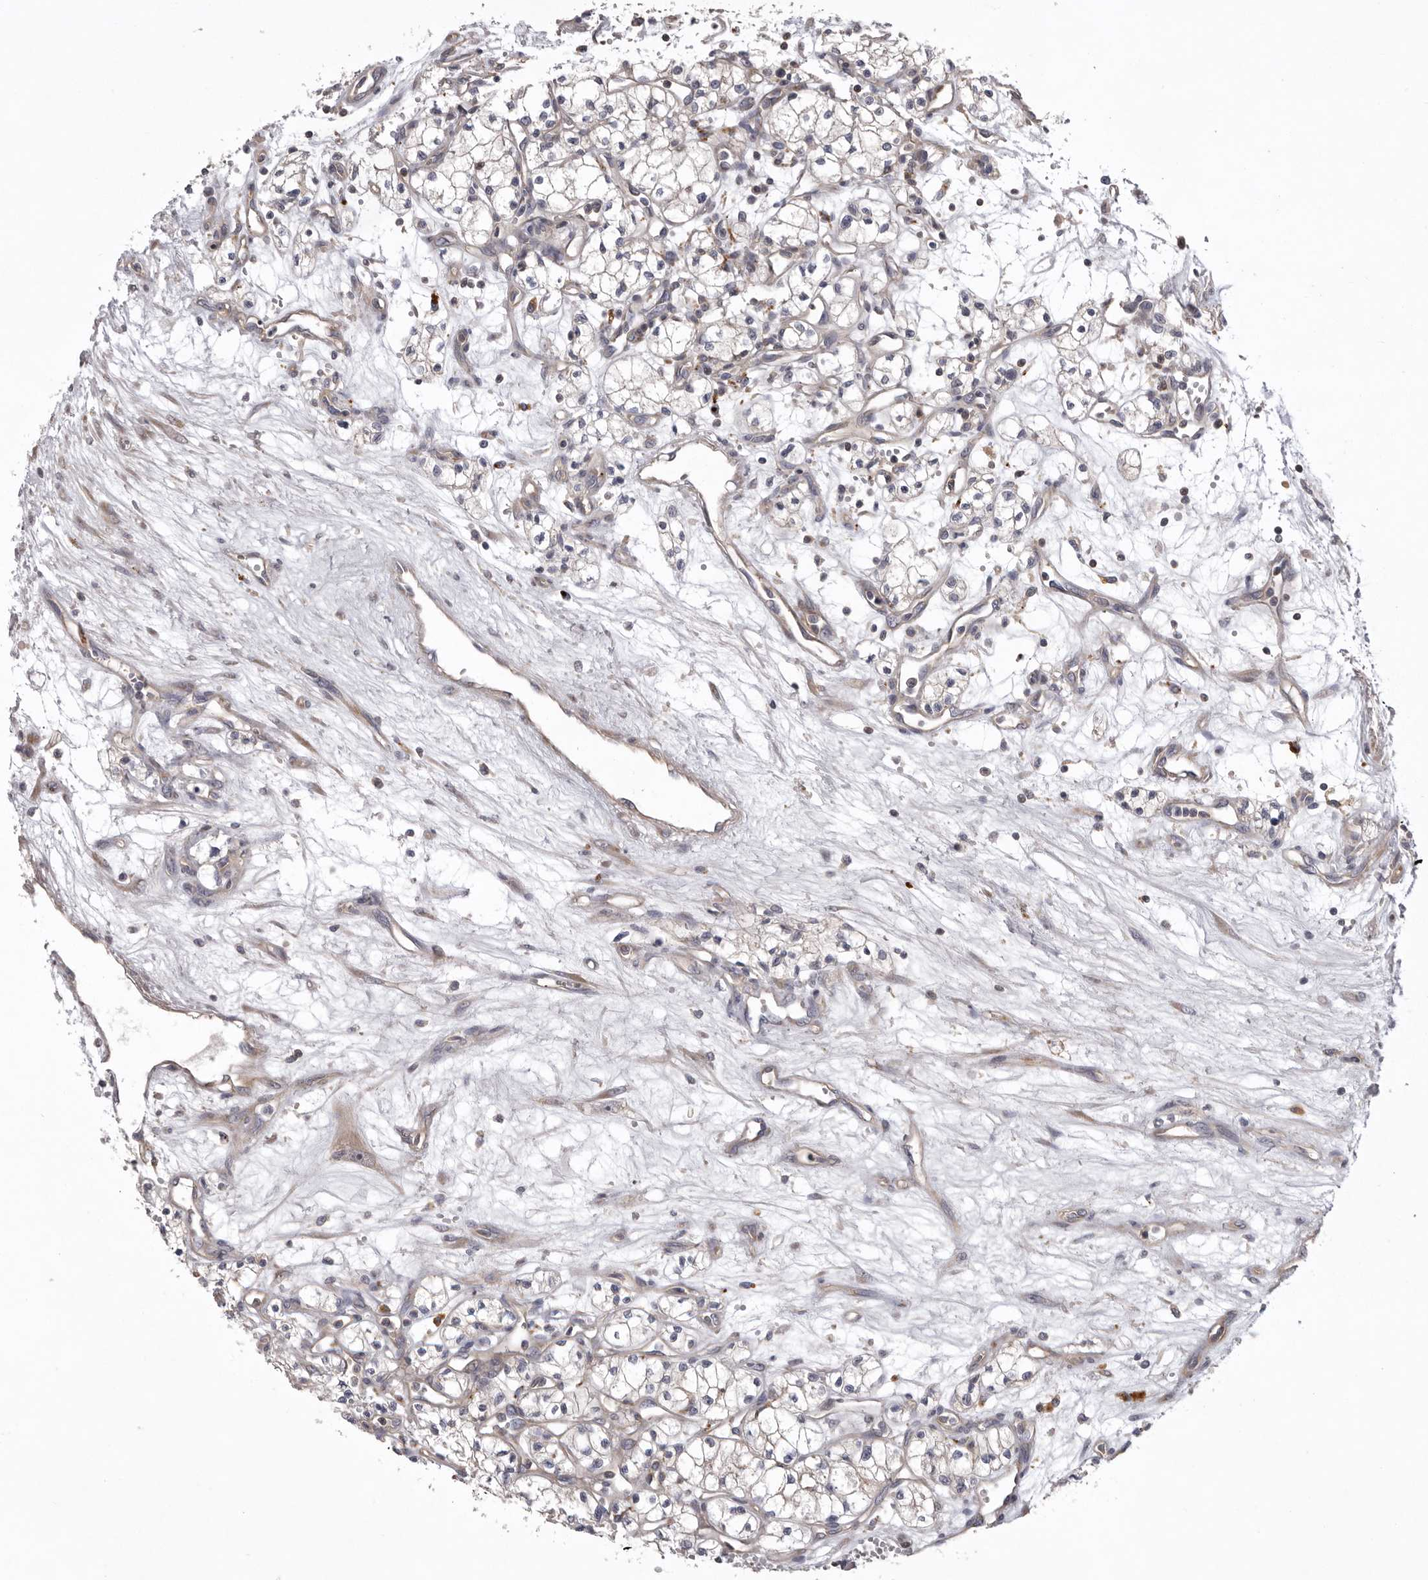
{"staining": {"intensity": "negative", "quantity": "none", "location": "none"}, "tissue": "renal cancer", "cell_type": "Tumor cells", "image_type": "cancer", "snomed": [{"axis": "morphology", "description": "Adenocarcinoma, NOS"}, {"axis": "topography", "description": "Kidney"}], "caption": "High power microscopy histopathology image of an IHC image of adenocarcinoma (renal), revealing no significant positivity in tumor cells.", "gene": "WDR47", "patient": {"sex": "male", "age": 59}}